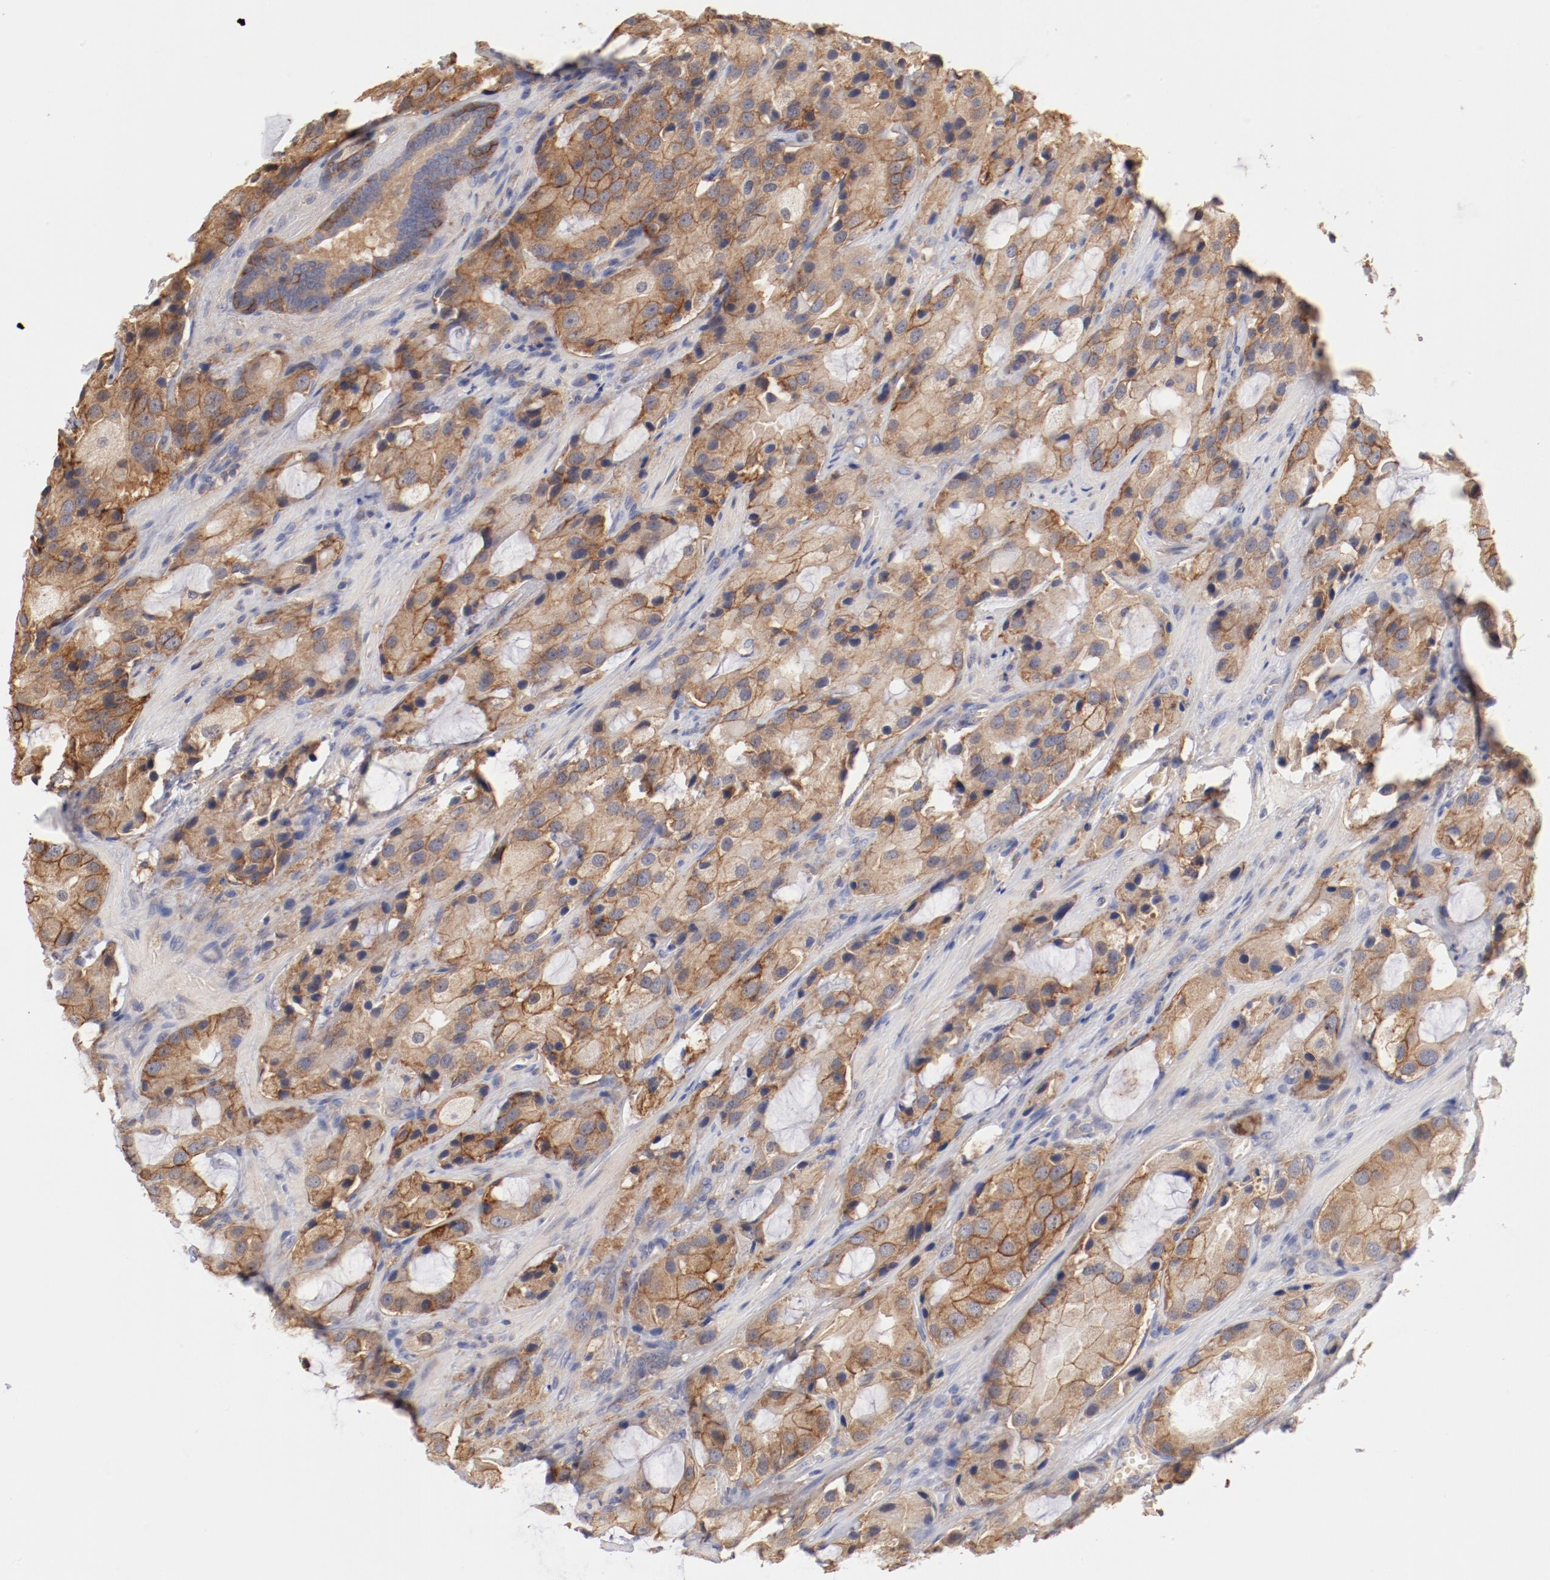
{"staining": {"intensity": "moderate", "quantity": ">75%", "location": "cytoplasmic/membranous"}, "tissue": "prostate cancer", "cell_type": "Tumor cells", "image_type": "cancer", "snomed": [{"axis": "morphology", "description": "Adenocarcinoma, High grade"}, {"axis": "topography", "description": "Prostate"}], "caption": "High-grade adenocarcinoma (prostate) stained with a protein marker exhibits moderate staining in tumor cells.", "gene": "SETD3", "patient": {"sex": "male", "age": 70}}